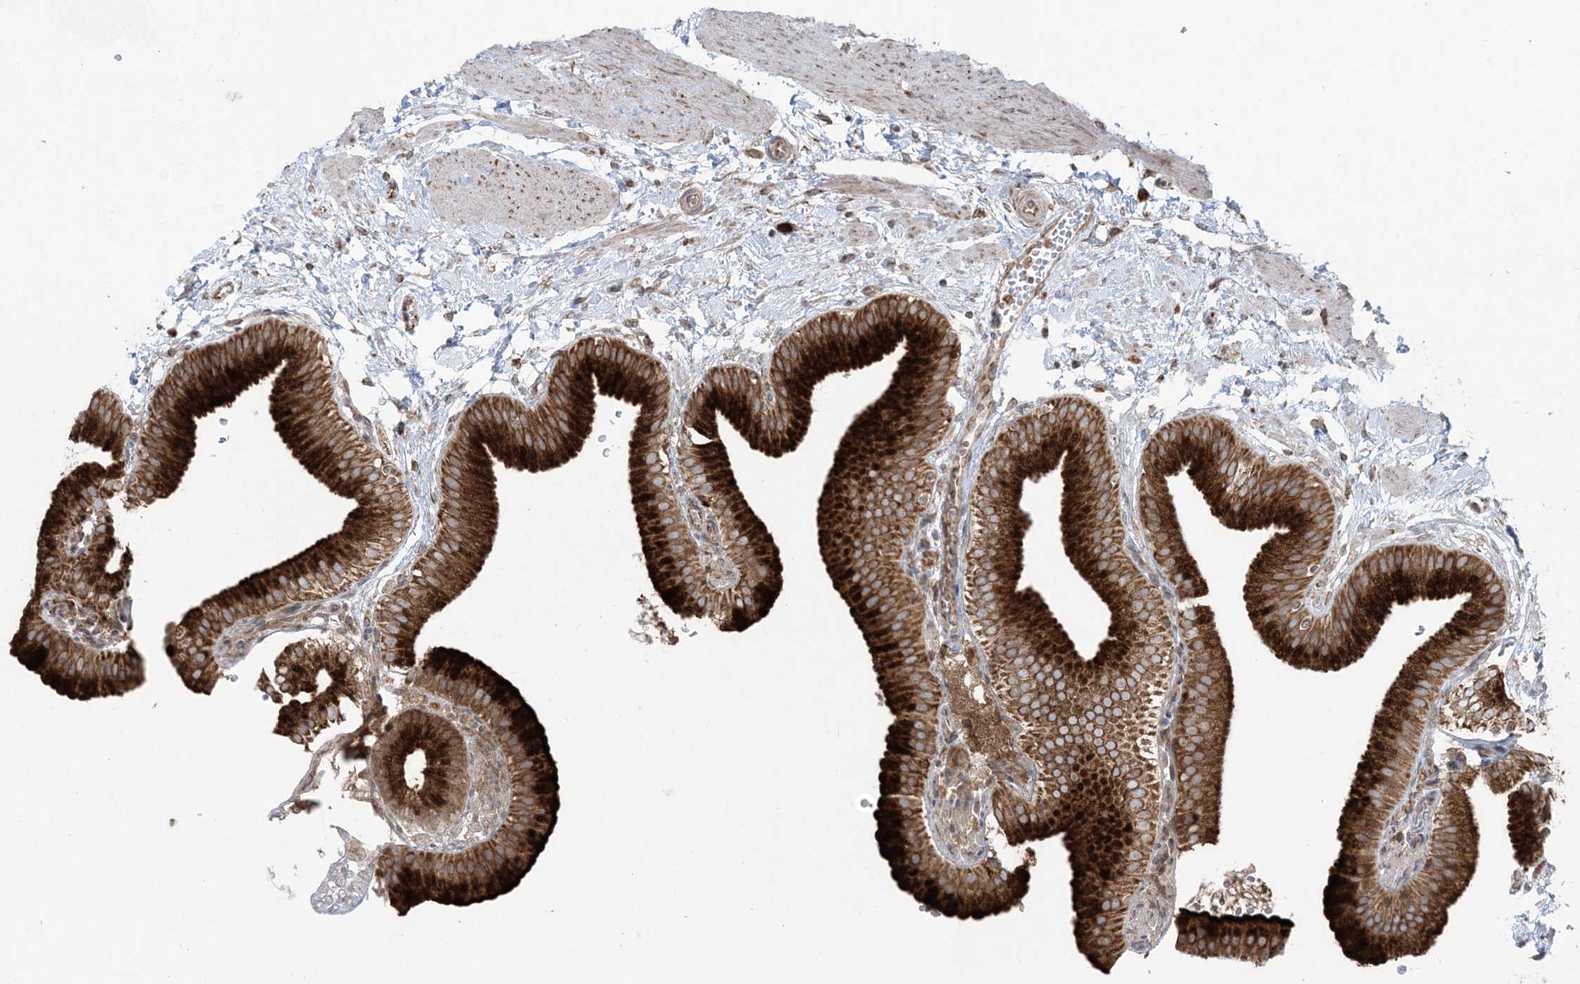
{"staining": {"intensity": "strong", "quantity": ">75%", "location": "cytoplasmic/membranous"}, "tissue": "gallbladder", "cell_type": "Glandular cells", "image_type": "normal", "snomed": [{"axis": "morphology", "description": "Normal tissue, NOS"}, {"axis": "topography", "description": "Gallbladder"}], "caption": "Immunohistochemical staining of normal gallbladder displays high levels of strong cytoplasmic/membranous expression in approximately >75% of glandular cells. (DAB (3,3'-diaminobenzidine) IHC with brightfield microscopy, high magnification).", "gene": "UBXN4", "patient": {"sex": "male", "age": 55}}